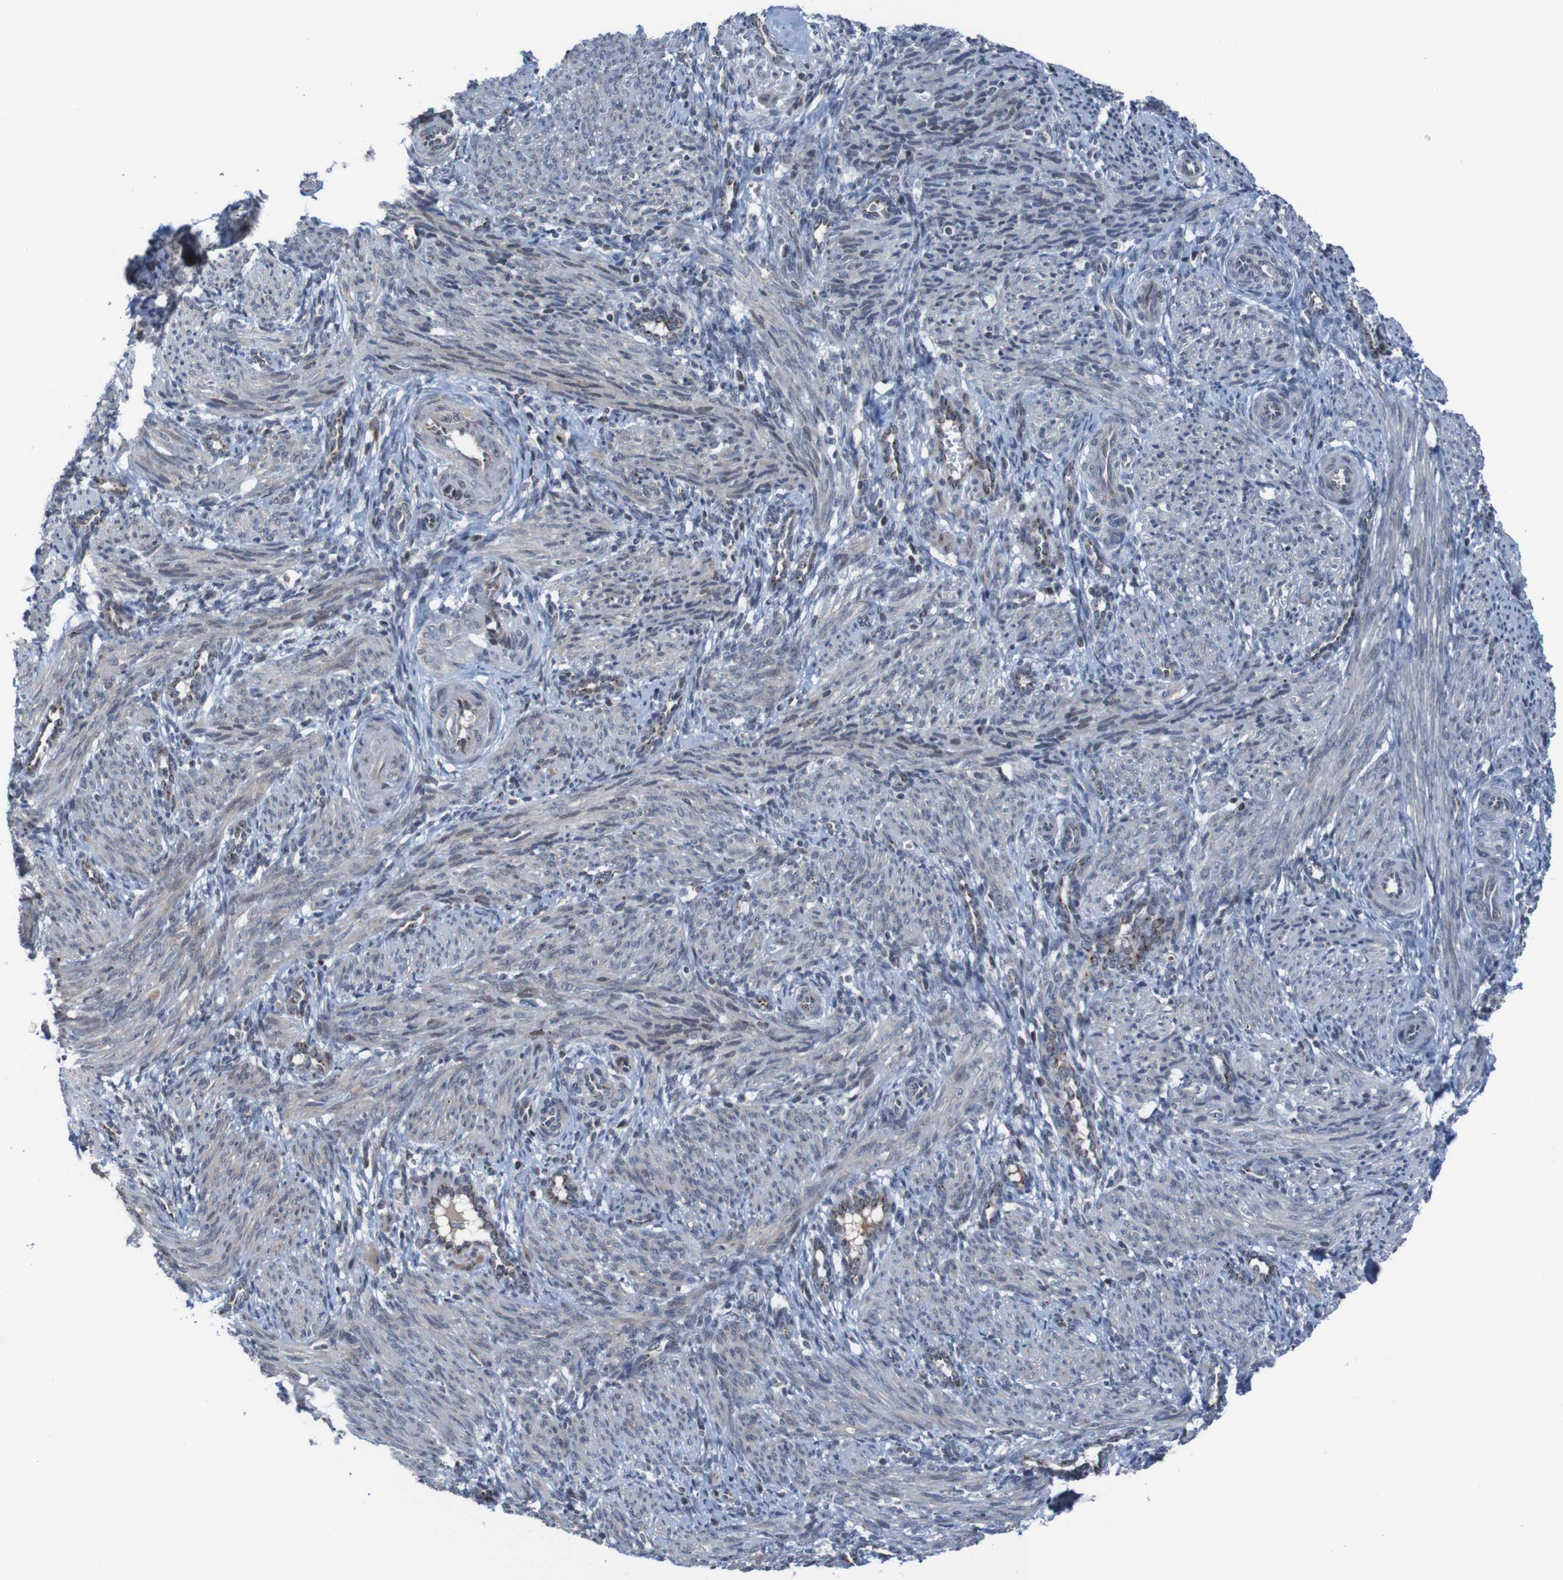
{"staining": {"intensity": "negative", "quantity": "none", "location": "none"}, "tissue": "smooth muscle", "cell_type": "Smooth muscle cells", "image_type": "normal", "snomed": [{"axis": "morphology", "description": "Normal tissue, NOS"}, {"axis": "topography", "description": "Endometrium"}], "caption": "Immunohistochemistry micrograph of normal smooth muscle: human smooth muscle stained with DAB displays no significant protein staining in smooth muscle cells.", "gene": "UNG", "patient": {"sex": "female", "age": 33}}